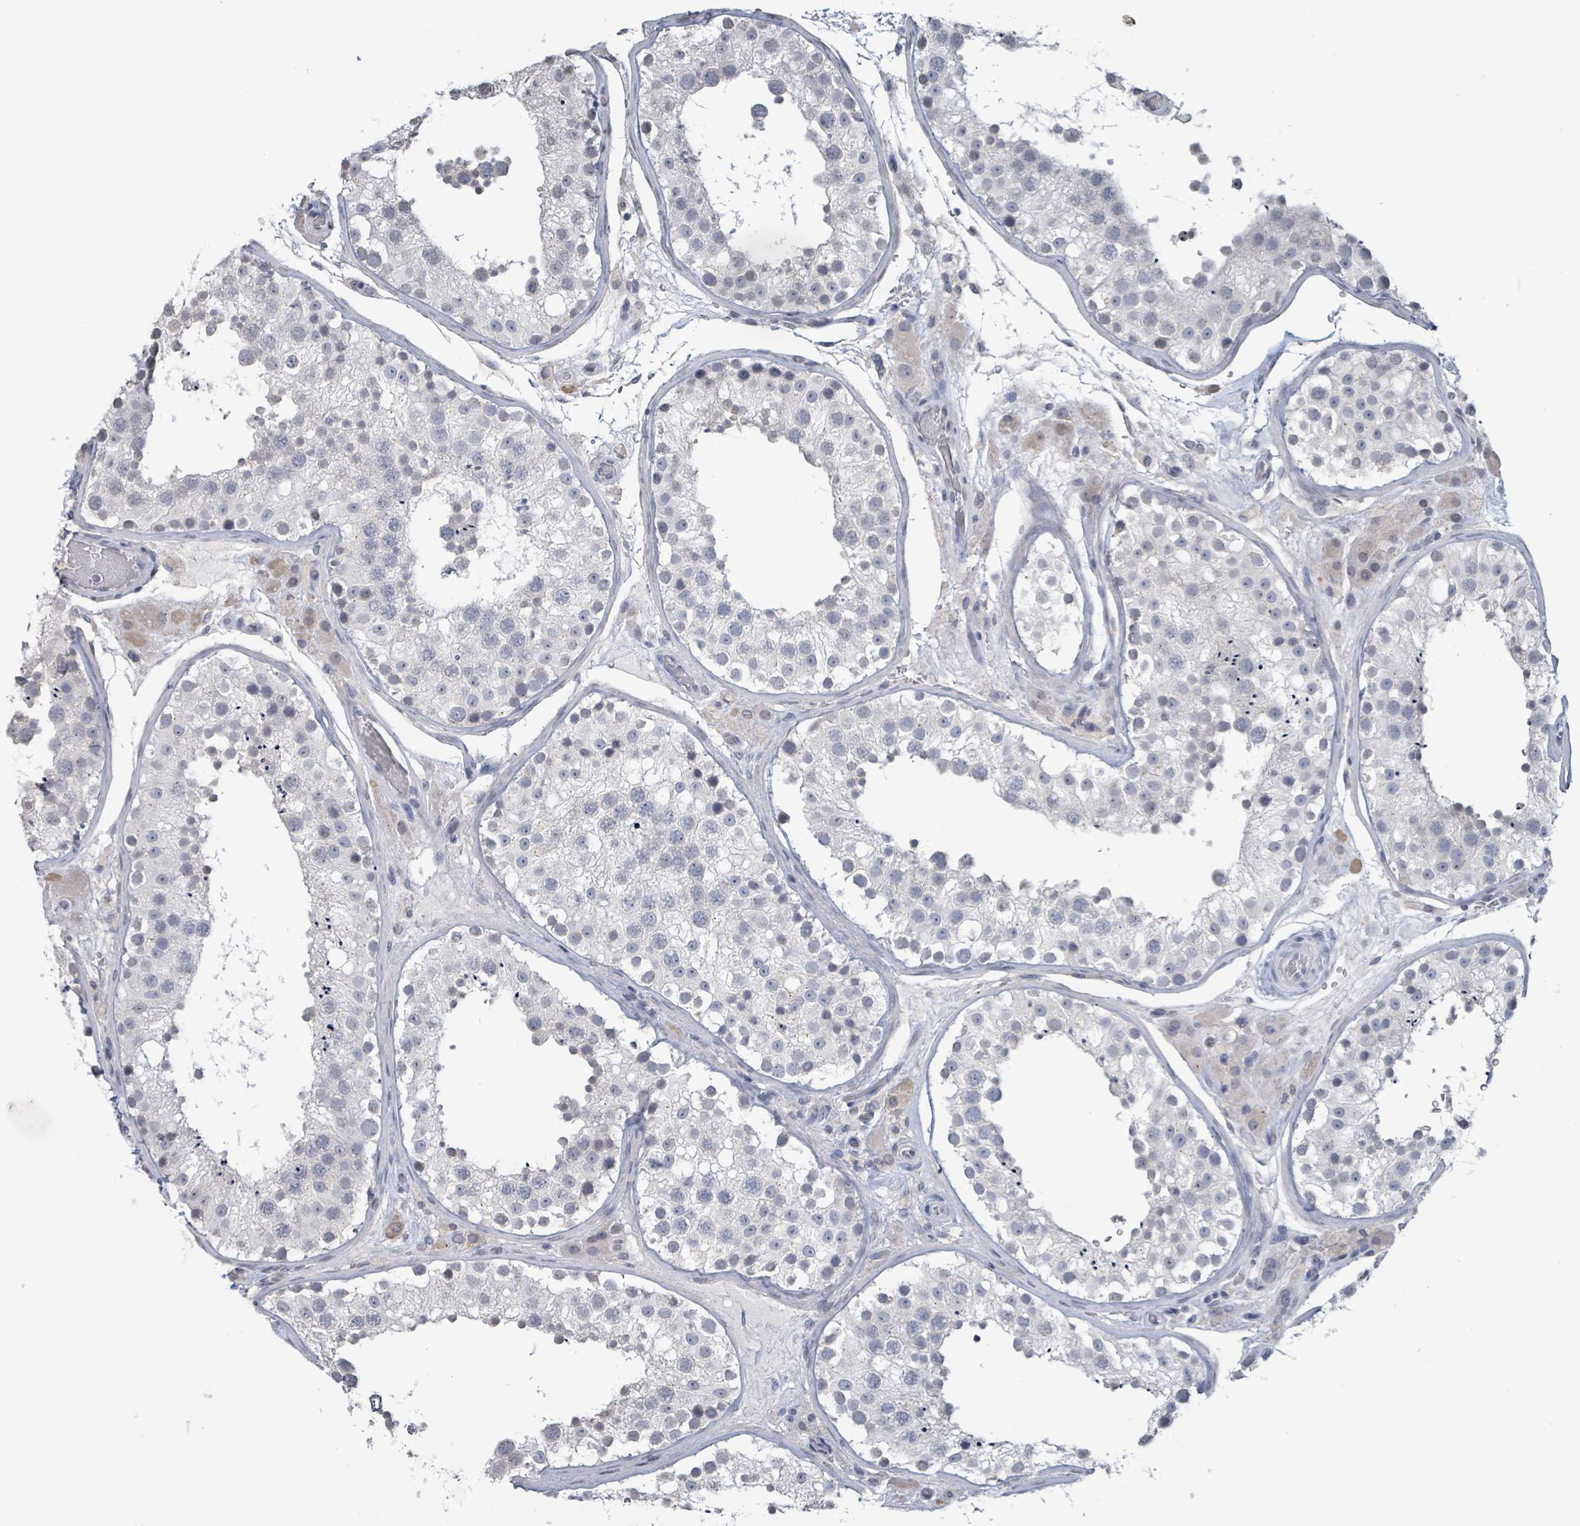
{"staining": {"intensity": "negative", "quantity": "none", "location": "none"}, "tissue": "testis", "cell_type": "Cells in seminiferous ducts", "image_type": "normal", "snomed": [{"axis": "morphology", "description": "Normal tissue, NOS"}, {"axis": "topography", "description": "Testis"}], "caption": "IHC photomicrograph of normal testis: human testis stained with DAB (3,3'-diaminobenzidine) shows no significant protein positivity in cells in seminiferous ducts.", "gene": "CA9", "patient": {"sex": "male", "age": 26}}